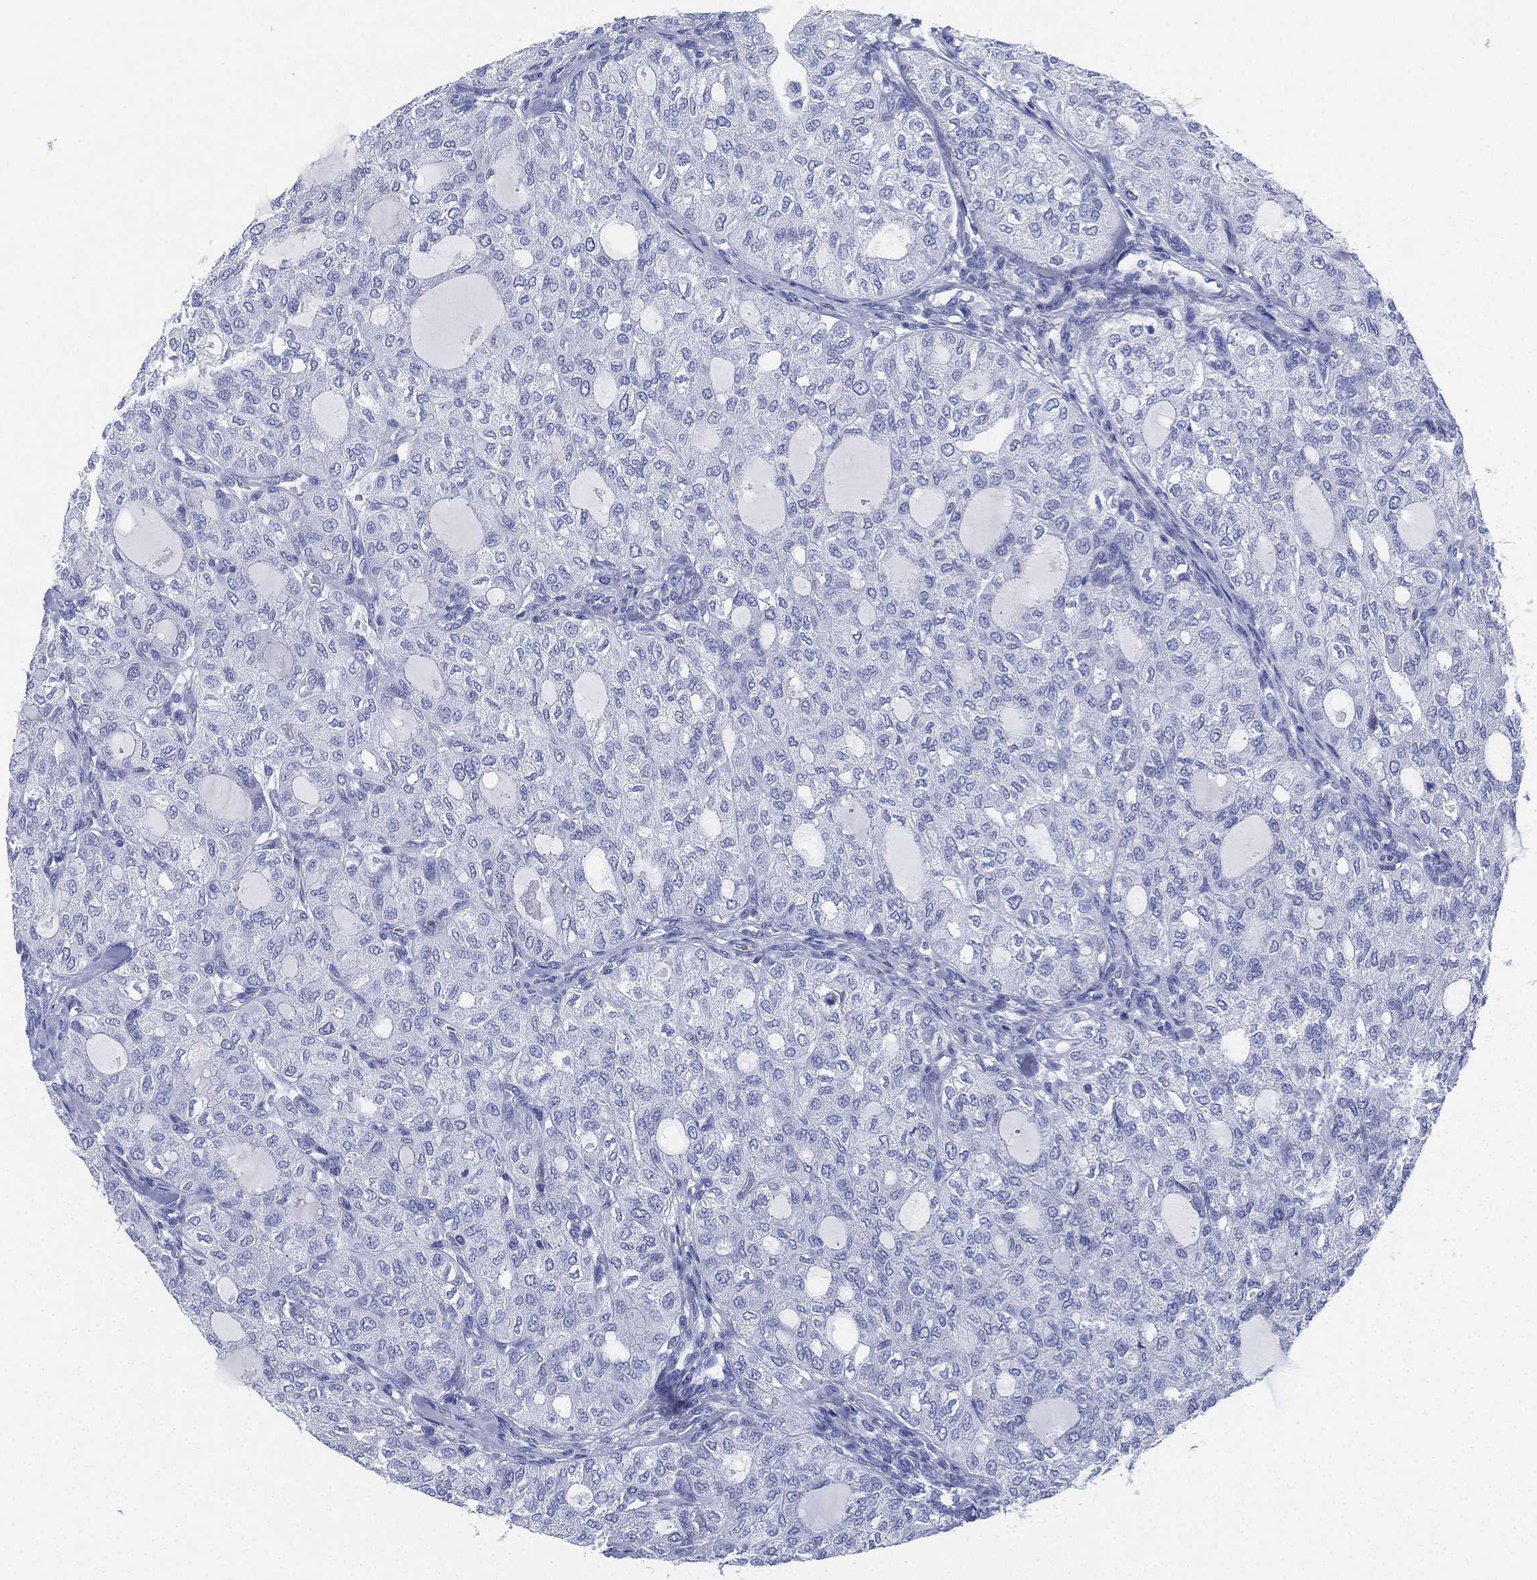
{"staining": {"intensity": "negative", "quantity": "none", "location": "none"}, "tissue": "thyroid cancer", "cell_type": "Tumor cells", "image_type": "cancer", "snomed": [{"axis": "morphology", "description": "Follicular adenoma carcinoma, NOS"}, {"axis": "topography", "description": "Thyroid gland"}], "caption": "IHC micrograph of neoplastic tissue: thyroid follicular adenoma carcinoma stained with DAB (3,3'-diaminobenzidine) exhibits no significant protein staining in tumor cells. (Stains: DAB IHC with hematoxylin counter stain, Microscopy: brightfield microscopy at high magnification).", "gene": "DEFB121", "patient": {"sex": "male", "age": 75}}